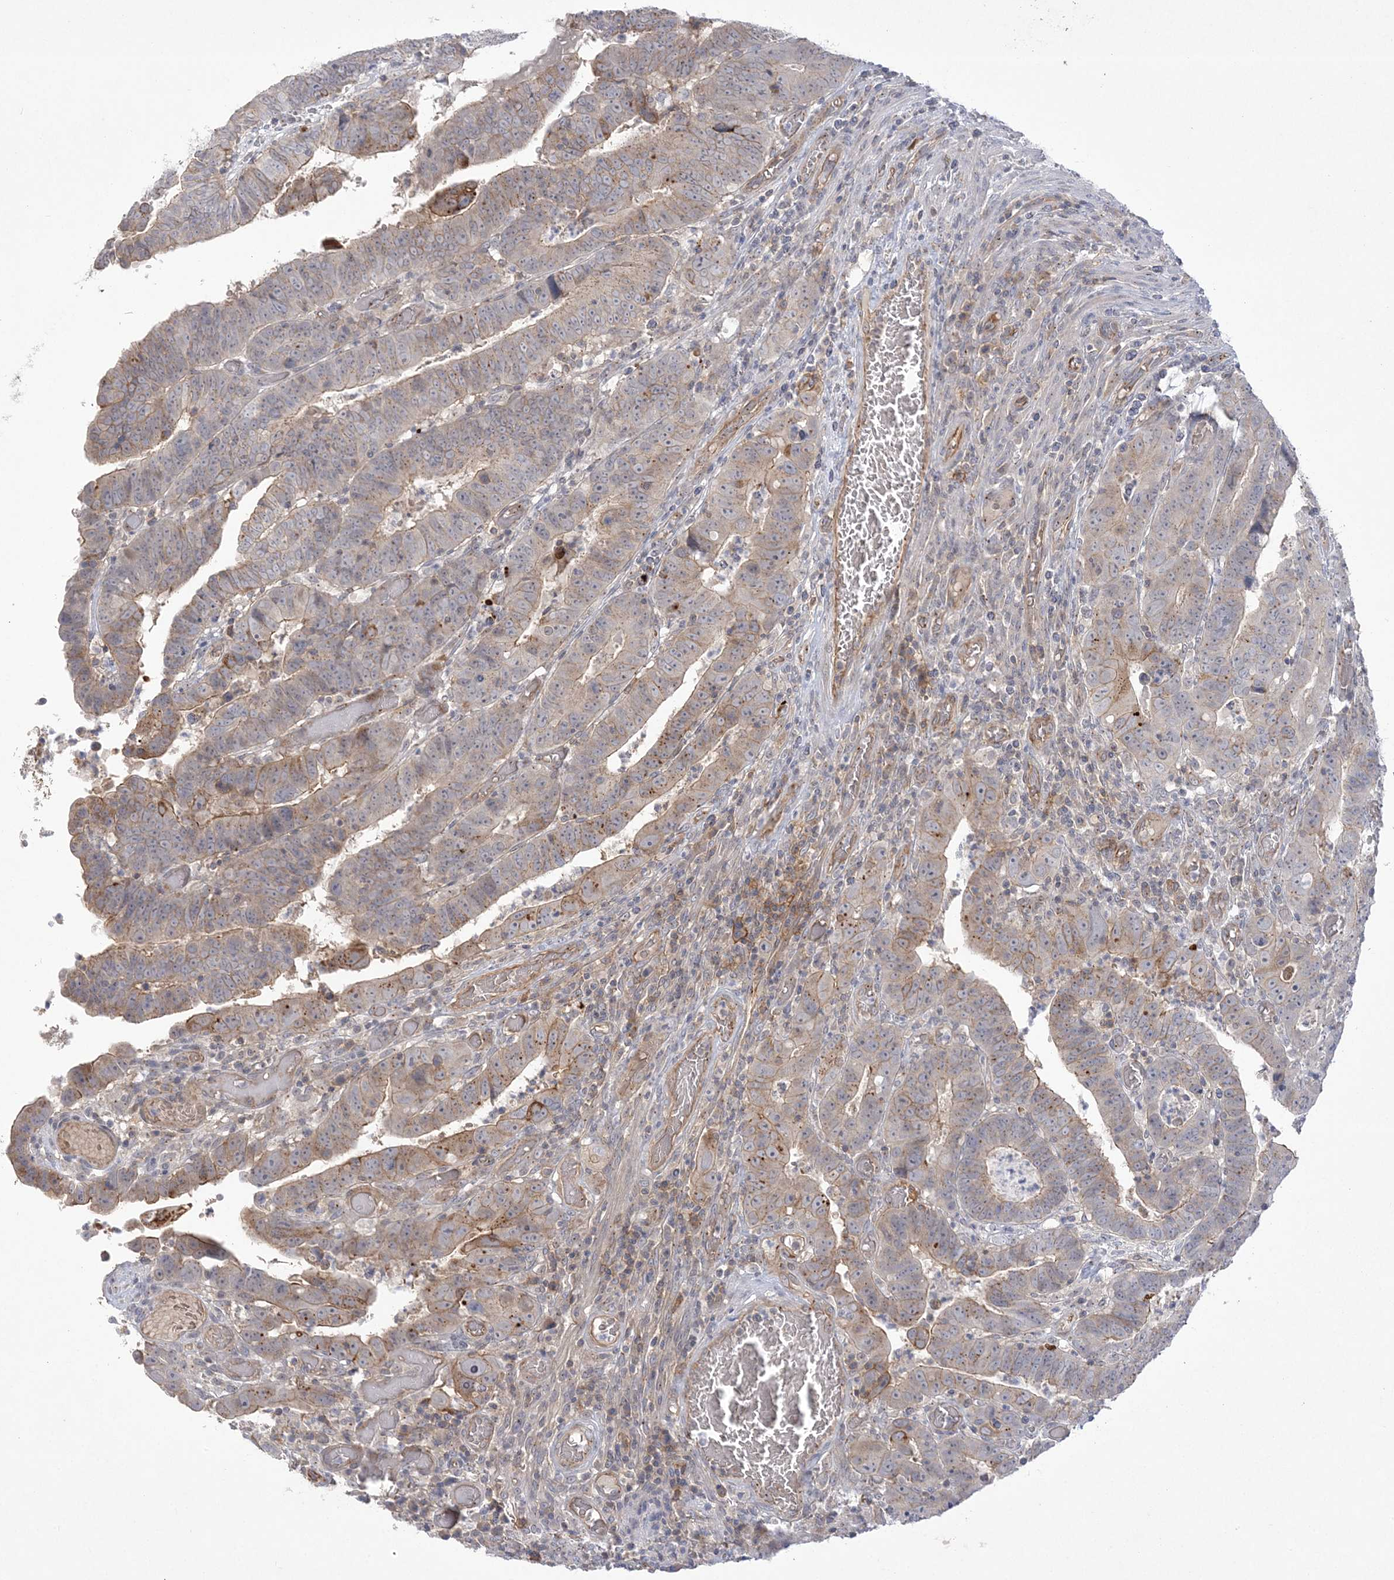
{"staining": {"intensity": "moderate", "quantity": "25%-75%", "location": "cytoplasmic/membranous"}, "tissue": "colorectal cancer", "cell_type": "Tumor cells", "image_type": "cancer", "snomed": [{"axis": "morphology", "description": "Normal tissue, NOS"}, {"axis": "morphology", "description": "Adenocarcinoma, NOS"}, {"axis": "topography", "description": "Rectum"}], "caption": "High-magnification brightfield microscopy of colorectal cancer stained with DAB (brown) and counterstained with hematoxylin (blue). tumor cells exhibit moderate cytoplasmic/membranous positivity is present in approximately25%-75% of cells. Ihc stains the protein in brown and the nuclei are stained blue.", "gene": "ADAMTS12", "patient": {"sex": "female", "age": 65}}